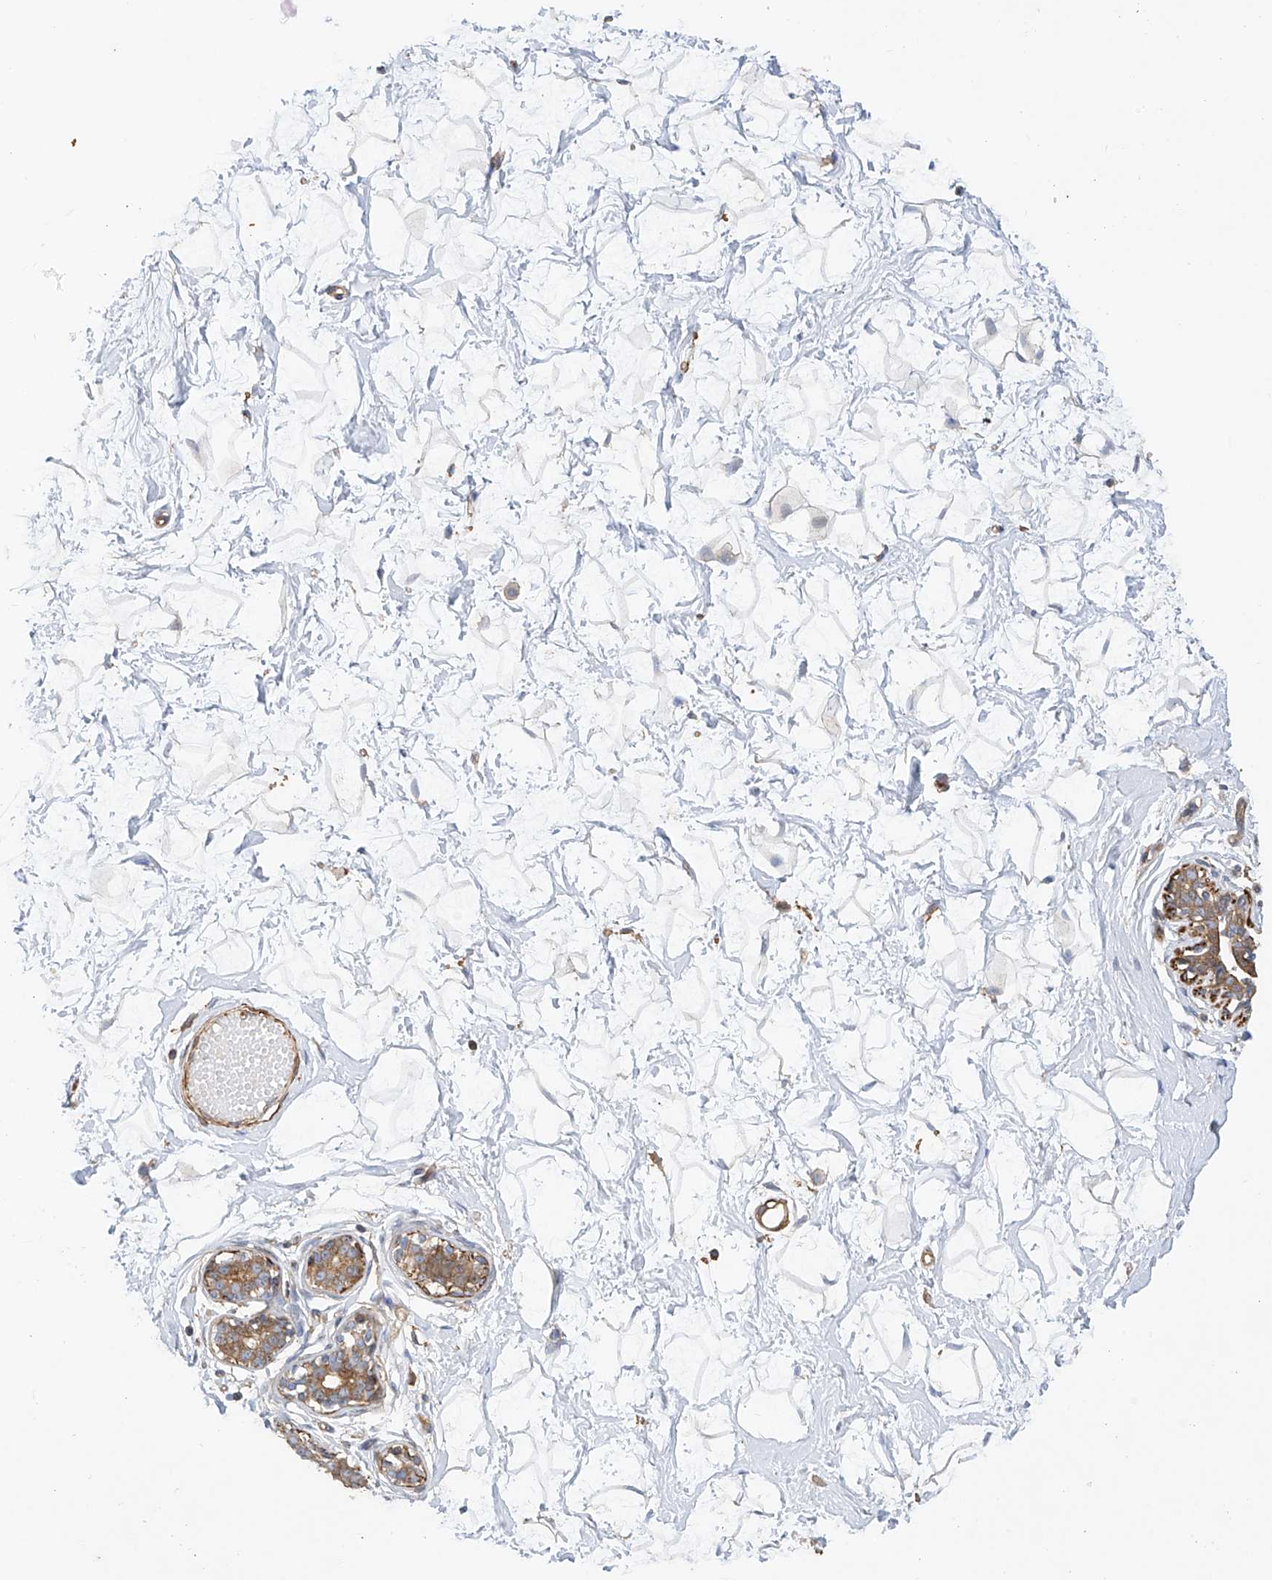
{"staining": {"intensity": "negative", "quantity": "none", "location": "none"}, "tissue": "breast", "cell_type": "Adipocytes", "image_type": "normal", "snomed": [{"axis": "morphology", "description": "Normal tissue, NOS"}, {"axis": "morphology", "description": "Adenoma, NOS"}, {"axis": "topography", "description": "Breast"}], "caption": "Adipocytes show no significant protein expression in unremarkable breast.", "gene": "SLC43A3", "patient": {"sex": "female", "age": 23}}